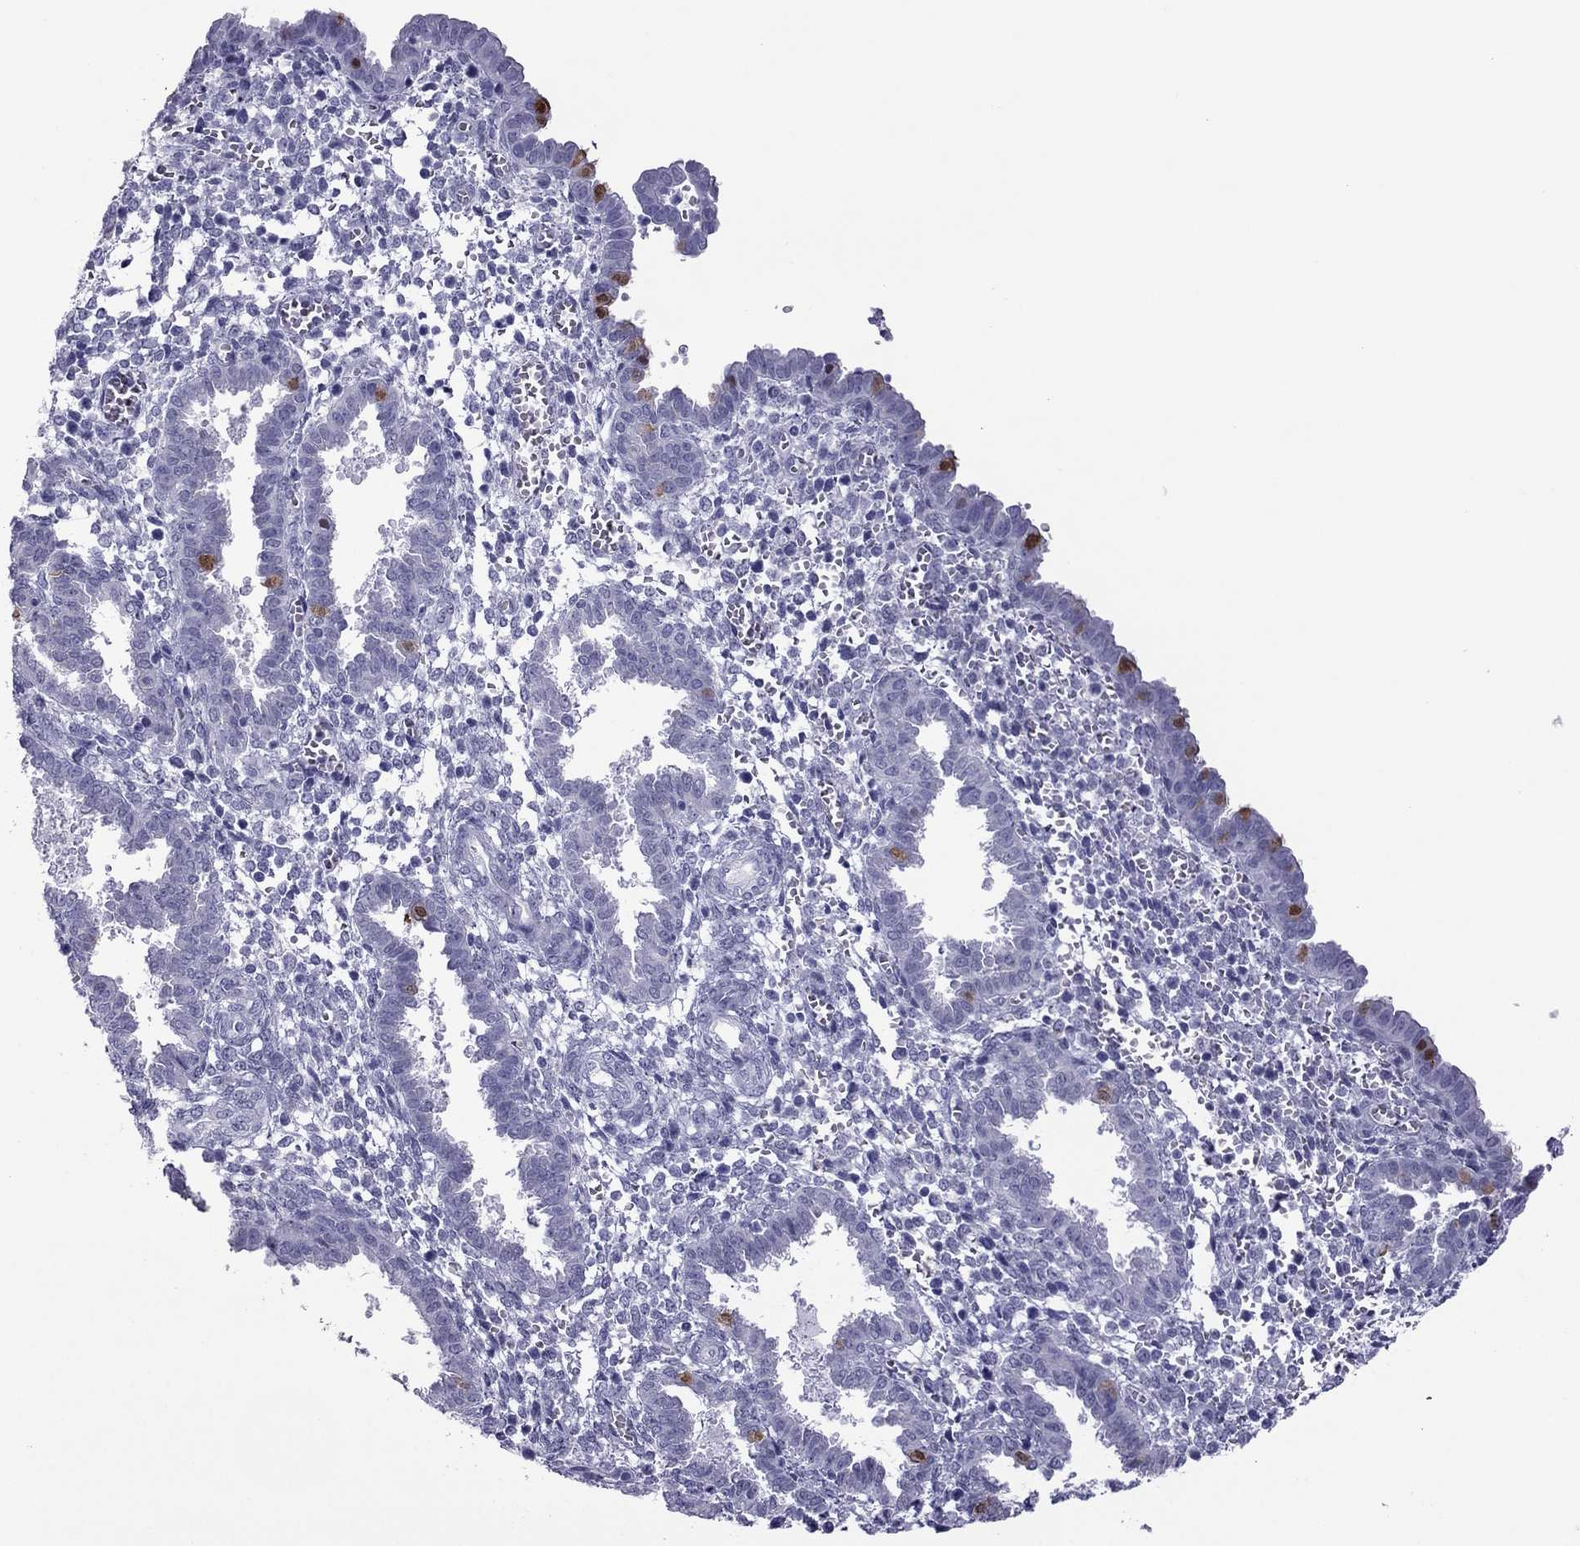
{"staining": {"intensity": "negative", "quantity": "none", "location": "none"}, "tissue": "endometrium", "cell_type": "Cells in endometrial stroma", "image_type": "normal", "snomed": [{"axis": "morphology", "description": "Normal tissue, NOS"}, {"axis": "topography", "description": "Endometrium"}], "caption": "Image shows no significant protein positivity in cells in endometrial stroma of benign endometrium. (Stains: DAB (3,3'-diaminobenzidine) immunohistochemistry (IHC) with hematoxylin counter stain, Microscopy: brightfield microscopy at high magnification).", "gene": "MYLK3", "patient": {"sex": "female", "age": 37}}